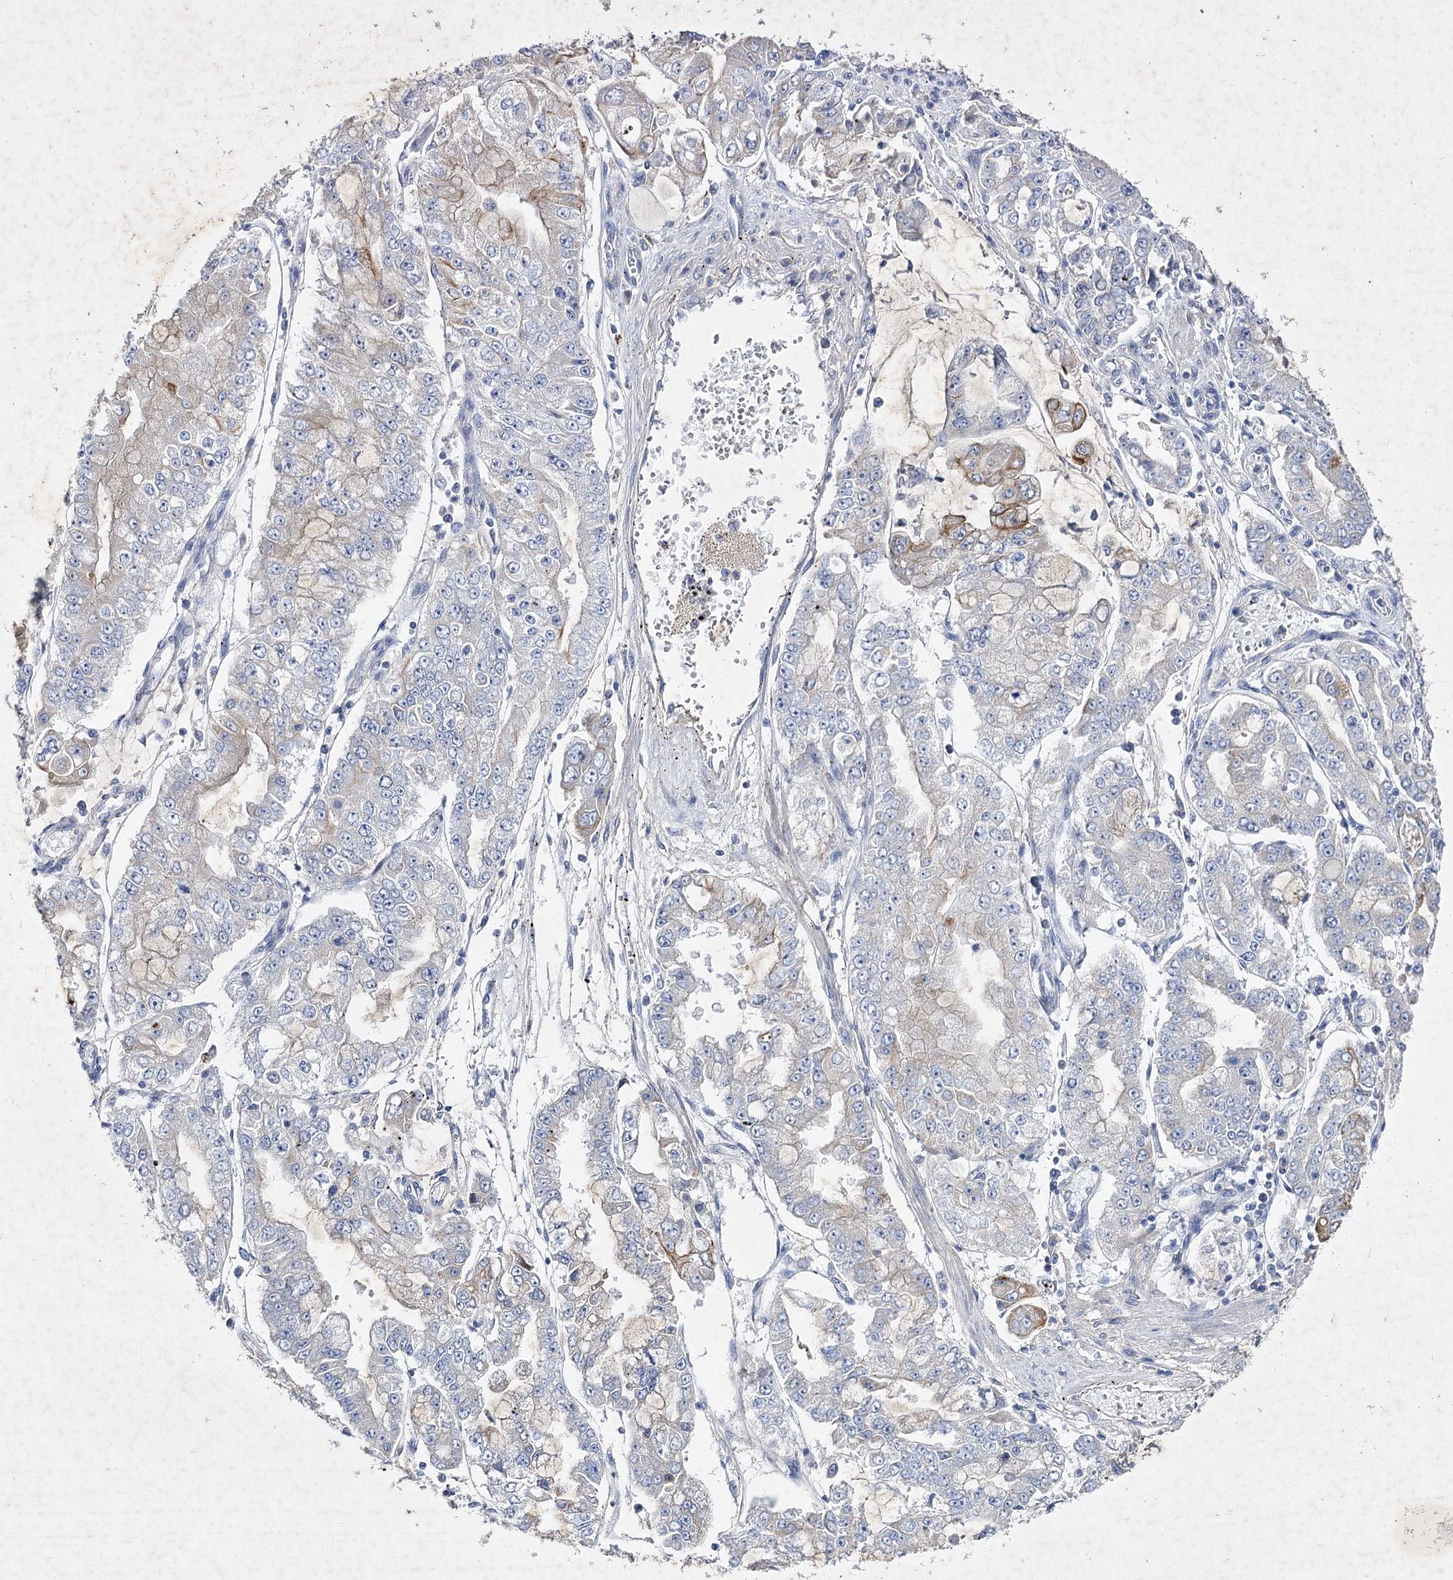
{"staining": {"intensity": "weak", "quantity": "<25%", "location": "cytoplasmic/membranous"}, "tissue": "stomach cancer", "cell_type": "Tumor cells", "image_type": "cancer", "snomed": [{"axis": "morphology", "description": "Adenocarcinoma, NOS"}, {"axis": "topography", "description": "Stomach"}], "caption": "A high-resolution histopathology image shows IHC staining of stomach cancer, which displays no significant expression in tumor cells.", "gene": "COX15", "patient": {"sex": "male", "age": 76}}